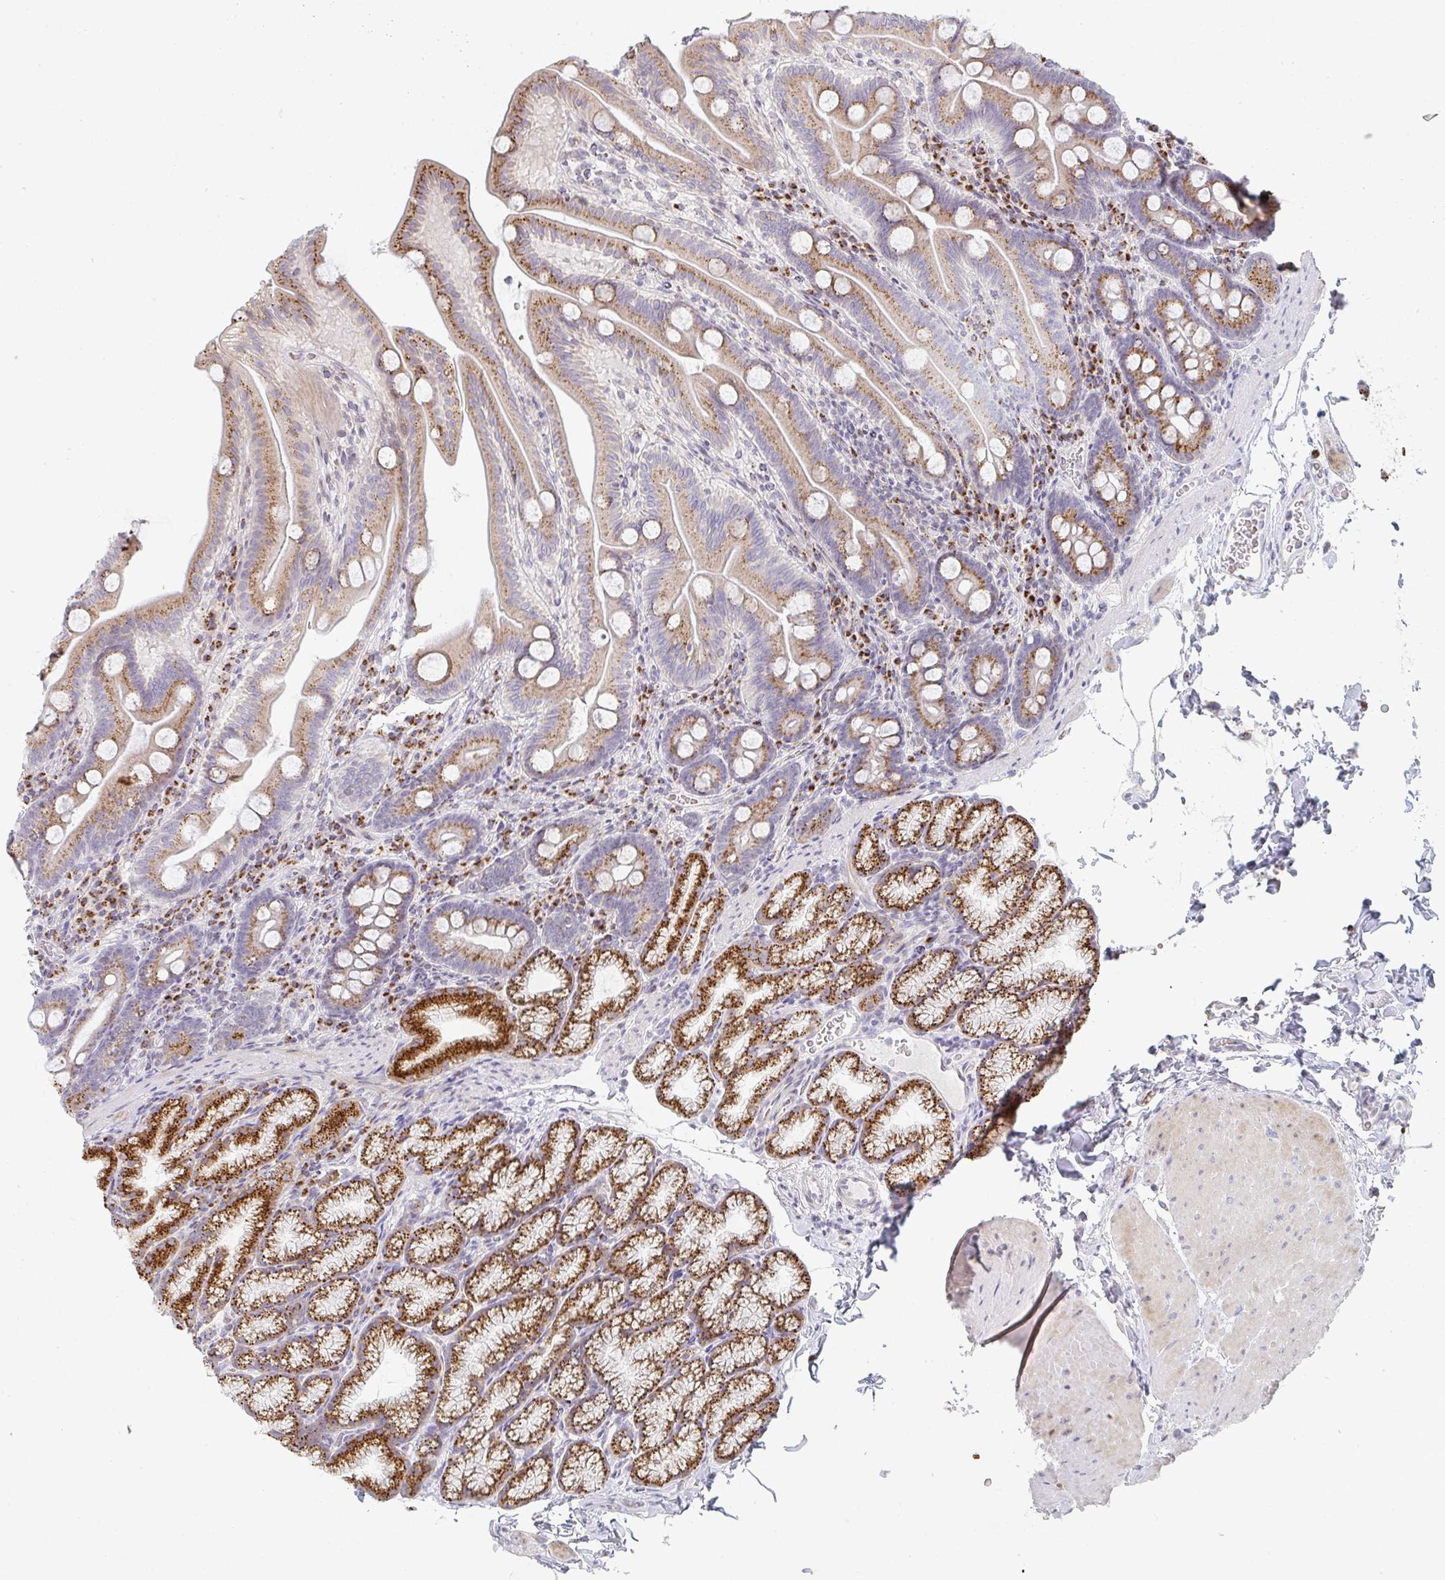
{"staining": {"intensity": "moderate", "quantity": "25%-75%", "location": "cytoplasmic/membranous"}, "tissue": "duodenum", "cell_type": "Glandular cells", "image_type": "normal", "snomed": [{"axis": "morphology", "description": "Normal tissue, NOS"}, {"axis": "topography", "description": "Duodenum"}], "caption": "Duodenum stained for a protein demonstrates moderate cytoplasmic/membranous positivity in glandular cells. (DAB IHC, brown staining for protein, blue staining for nuclei).", "gene": "ZNF526", "patient": {"sex": "male", "age": 59}}